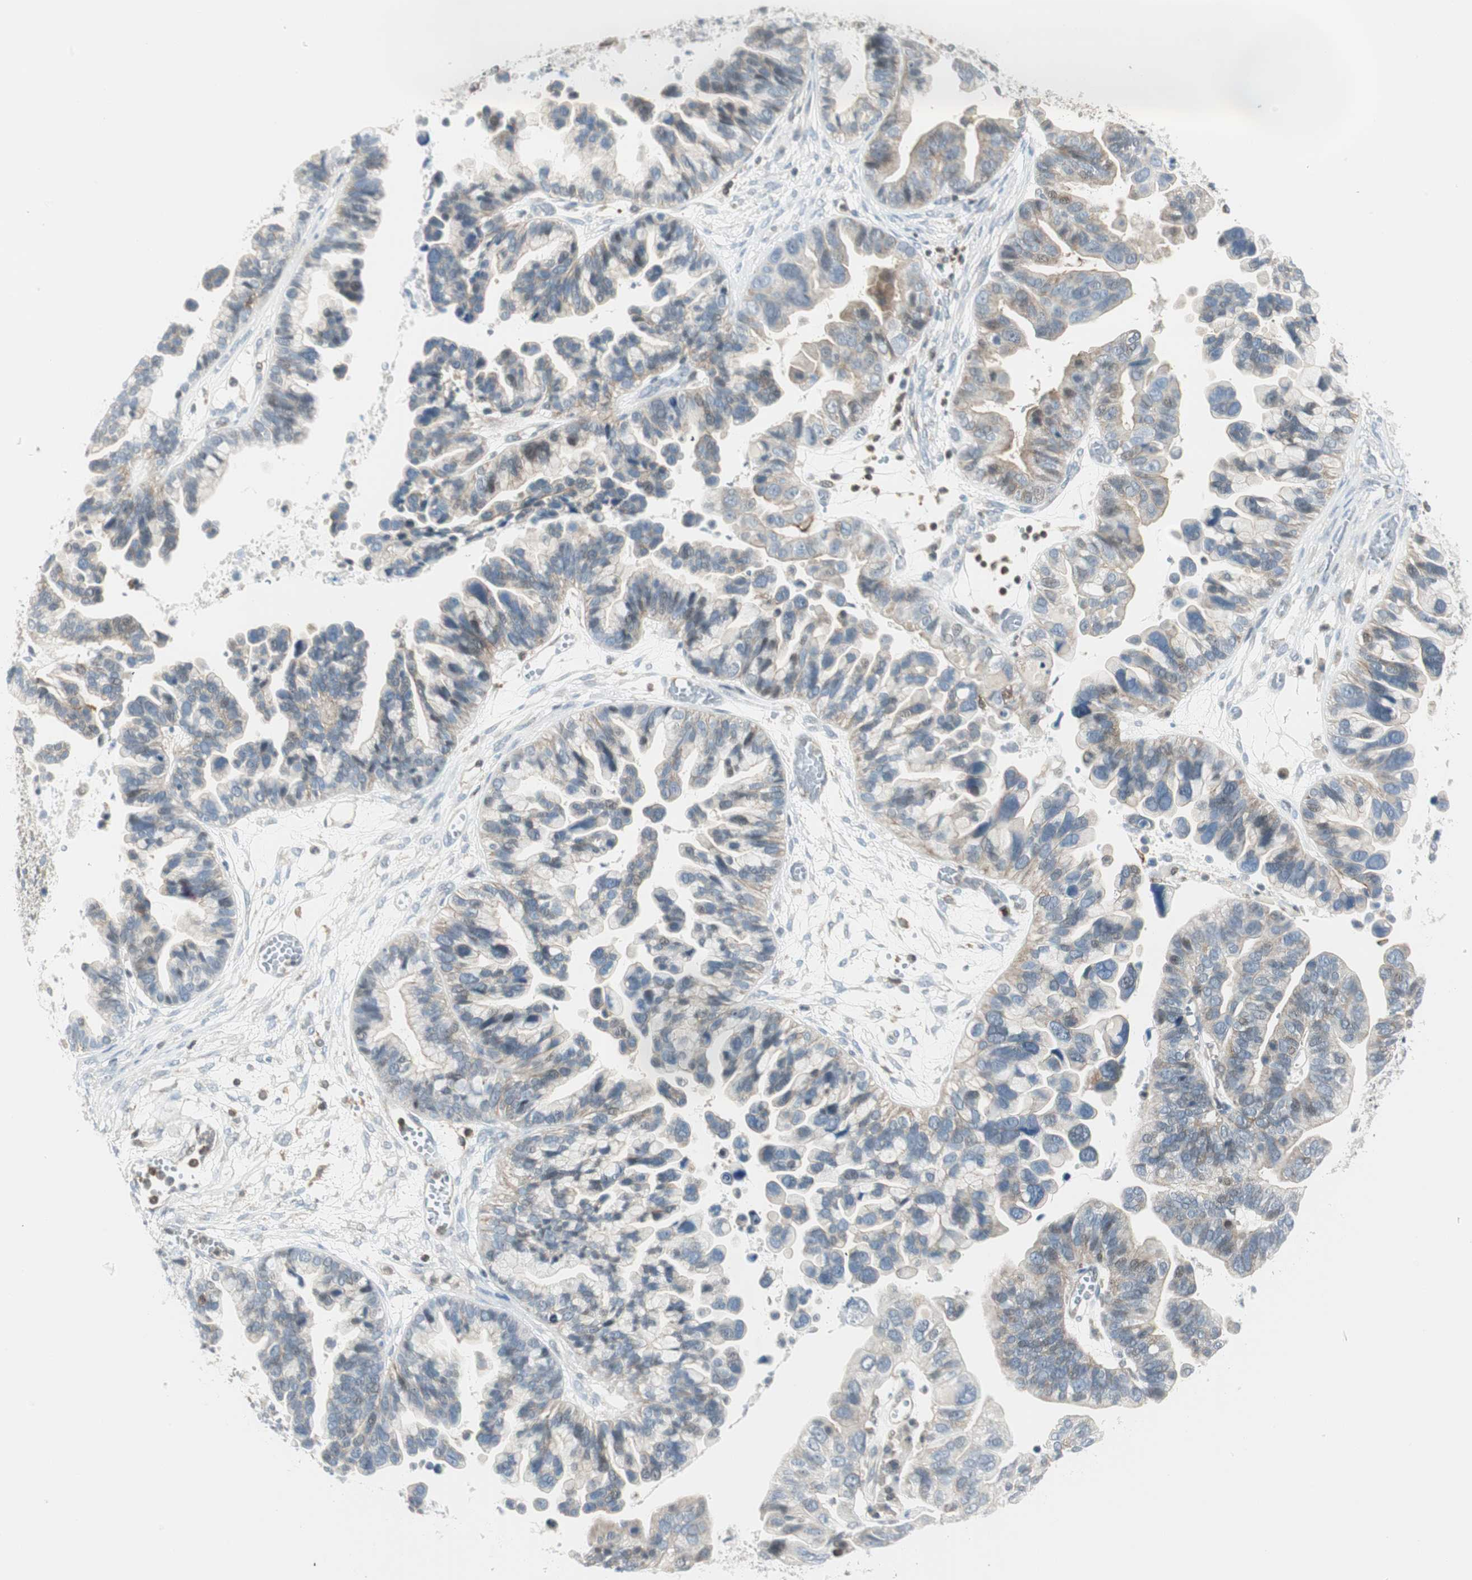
{"staining": {"intensity": "weak", "quantity": "<25%", "location": "cytoplasmic/membranous,nuclear"}, "tissue": "ovarian cancer", "cell_type": "Tumor cells", "image_type": "cancer", "snomed": [{"axis": "morphology", "description": "Cystadenocarcinoma, serous, NOS"}, {"axis": "topography", "description": "Ovary"}], "caption": "This is an immunohistochemistry micrograph of human ovarian cancer (serous cystadenocarcinoma). There is no expression in tumor cells.", "gene": "PPP1CA", "patient": {"sex": "female", "age": 56}}